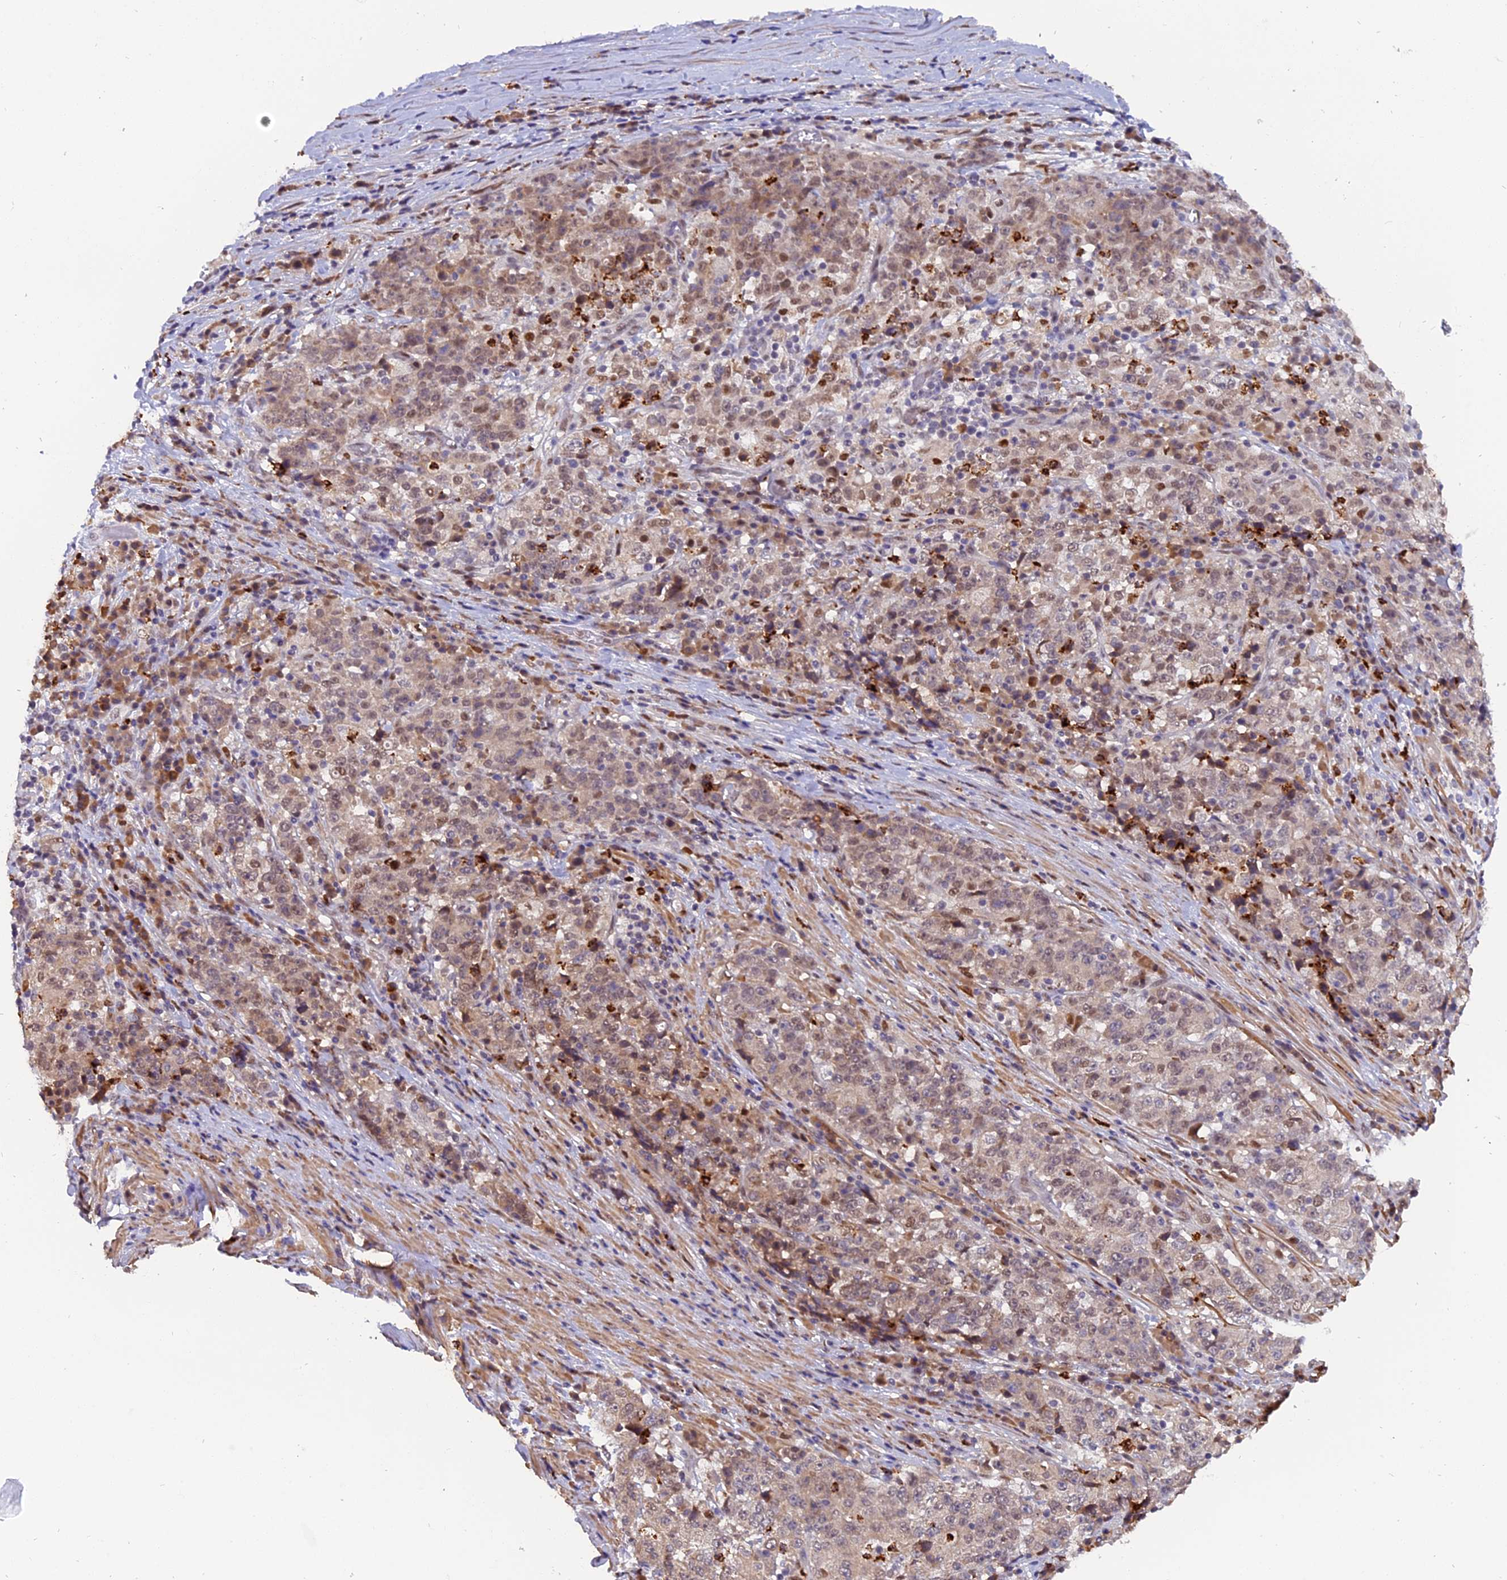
{"staining": {"intensity": "weak", "quantity": ">75%", "location": "cytoplasmic/membranous,nuclear"}, "tissue": "stomach cancer", "cell_type": "Tumor cells", "image_type": "cancer", "snomed": [{"axis": "morphology", "description": "Adenocarcinoma, NOS"}, {"axis": "topography", "description": "Stomach"}], "caption": "Protein expression analysis of human stomach cancer (adenocarcinoma) reveals weak cytoplasmic/membranous and nuclear expression in about >75% of tumor cells.", "gene": "FAM118B", "patient": {"sex": "male", "age": 59}}